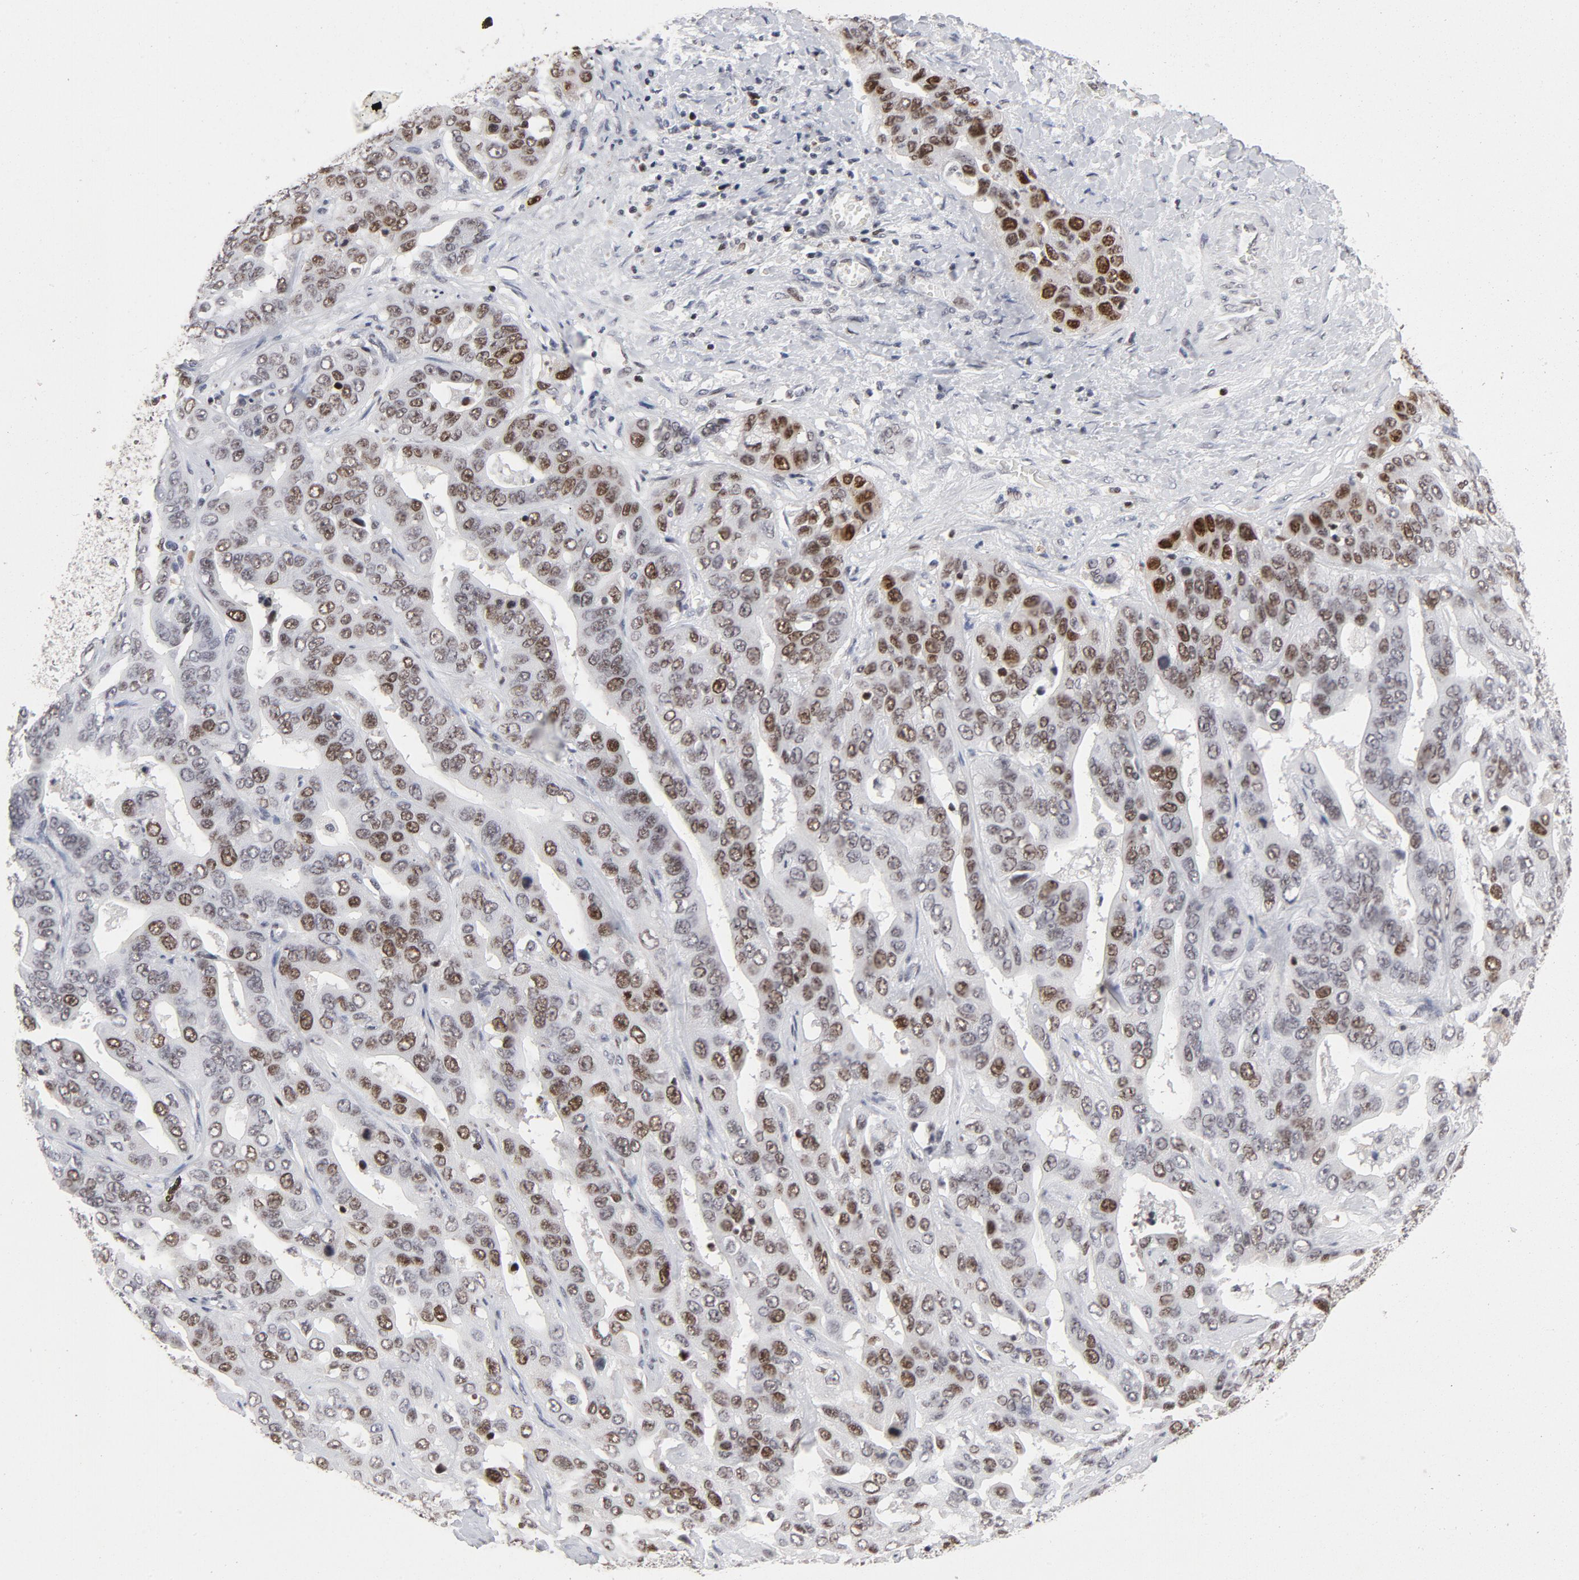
{"staining": {"intensity": "moderate", "quantity": "<25%", "location": "nuclear"}, "tissue": "liver cancer", "cell_type": "Tumor cells", "image_type": "cancer", "snomed": [{"axis": "morphology", "description": "Cholangiocarcinoma"}, {"axis": "topography", "description": "Liver"}], "caption": "This is an image of immunohistochemistry (IHC) staining of liver cancer (cholangiocarcinoma), which shows moderate staining in the nuclear of tumor cells.", "gene": "RFC4", "patient": {"sex": "female", "age": 52}}